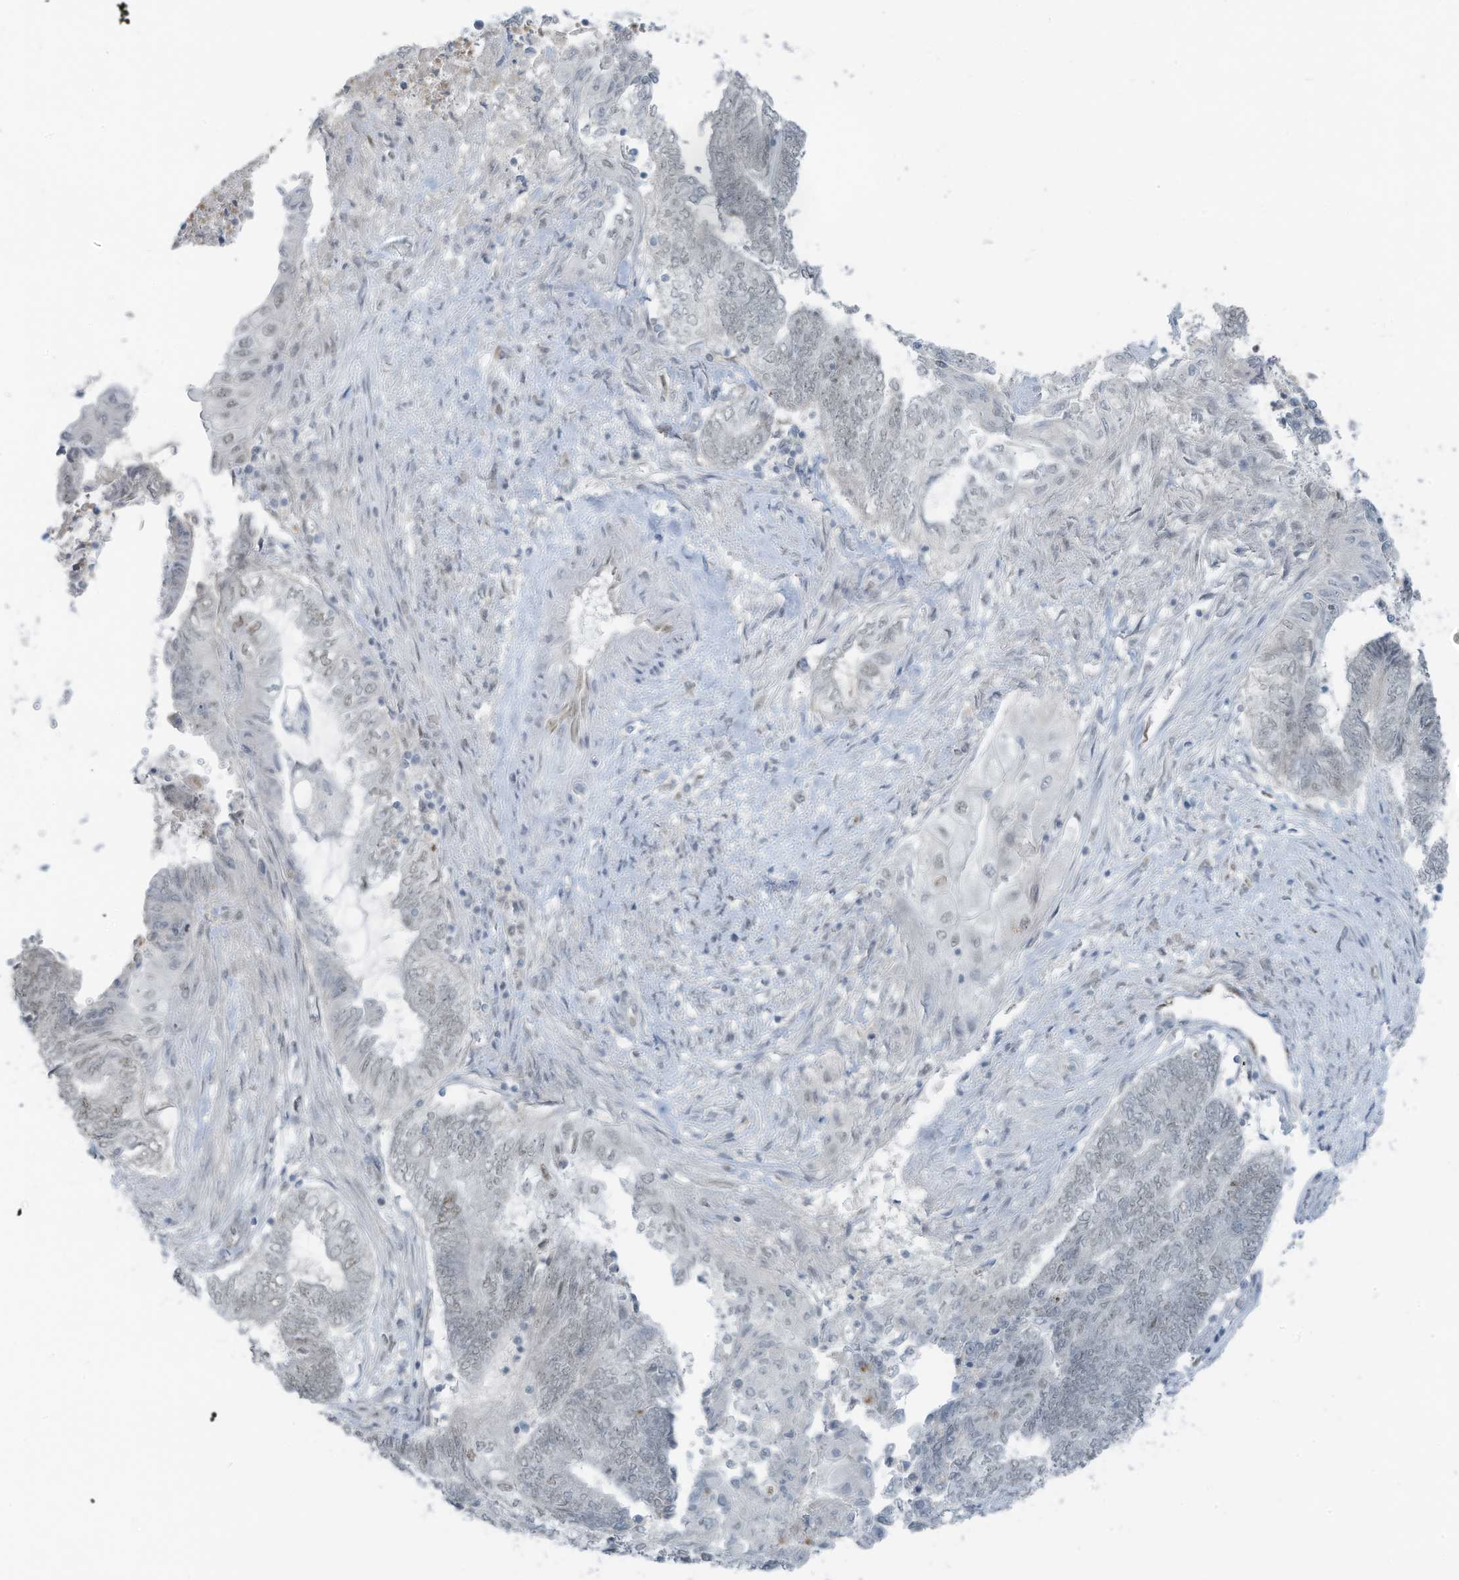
{"staining": {"intensity": "weak", "quantity": "<25%", "location": "nuclear"}, "tissue": "endometrial cancer", "cell_type": "Tumor cells", "image_type": "cancer", "snomed": [{"axis": "morphology", "description": "Adenocarcinoma, NOS"}, {"axis": "topography", "description": "Uterus"}, {"axis": "topography", "description": "Endometrium"}], "caption": "Tumor cells show no significant staining in endometrial adenocarcinoma. (DAB (3,3'-diaminobenzidine) IHC, high magnification).", "gene": "WRNIP1", "patient": {"sex": "female", "age": 70}}